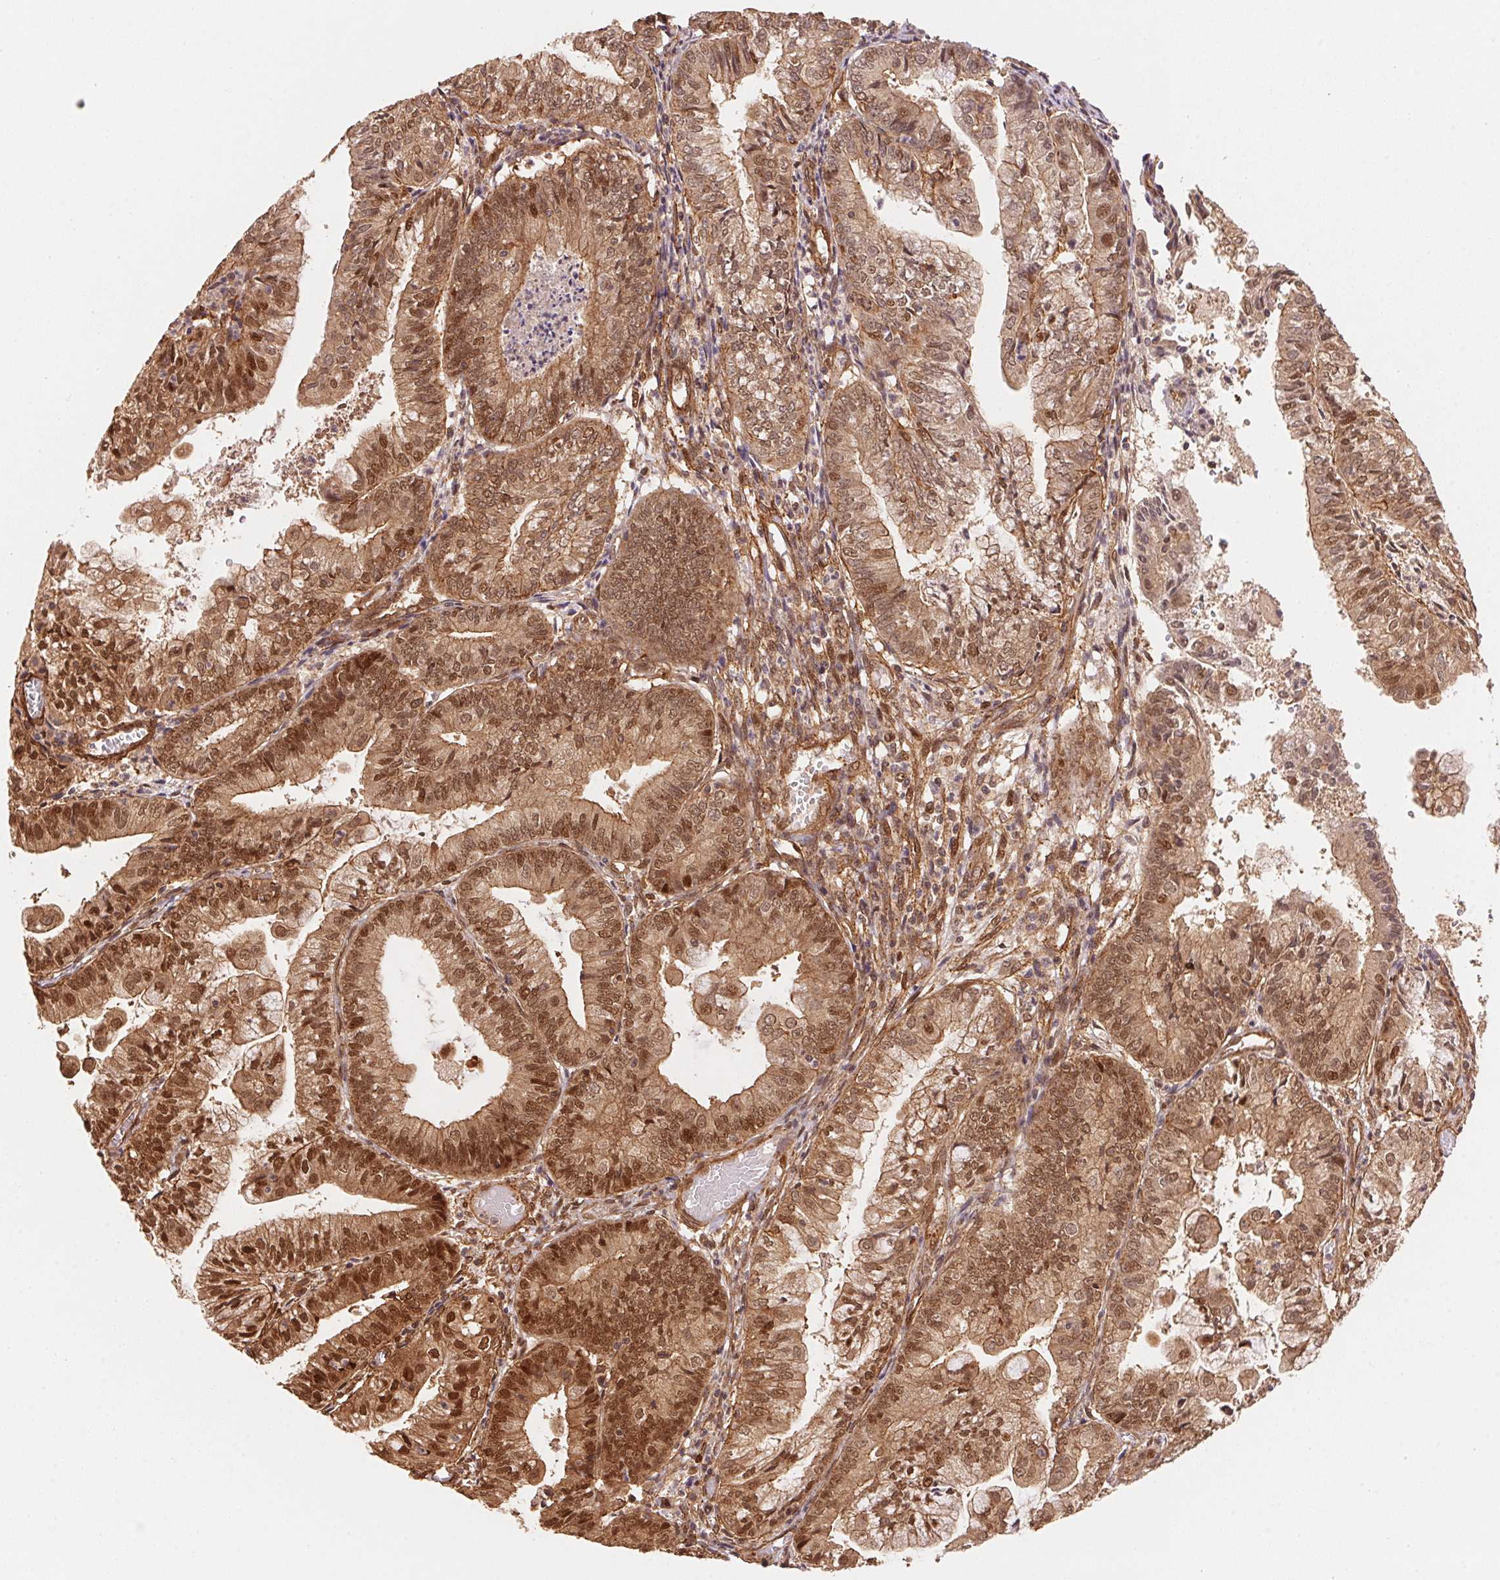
{"staining": {"intensity": "moderate", "quantity": ">75%", "location": "cytoplasmic/membranous,nuclear"}, "tissue": "endometrial cancer", "cell_type": "Tumor cells", "image_type": "cancer", "snomed": [{"axis": "morphology", "description": "Adenocarcinoma, NOS"}, {"axis": "topography", "description": "Endometrium"}], "caption": "Moderate cytoplasmic/membranous and nuclear expression is identified in approximately >75% of tumor cells in endometrial cancer. Nuclei are stained in blue.", "gene": "TNIP2", "patient": {"sex": "female", "age": 55}}